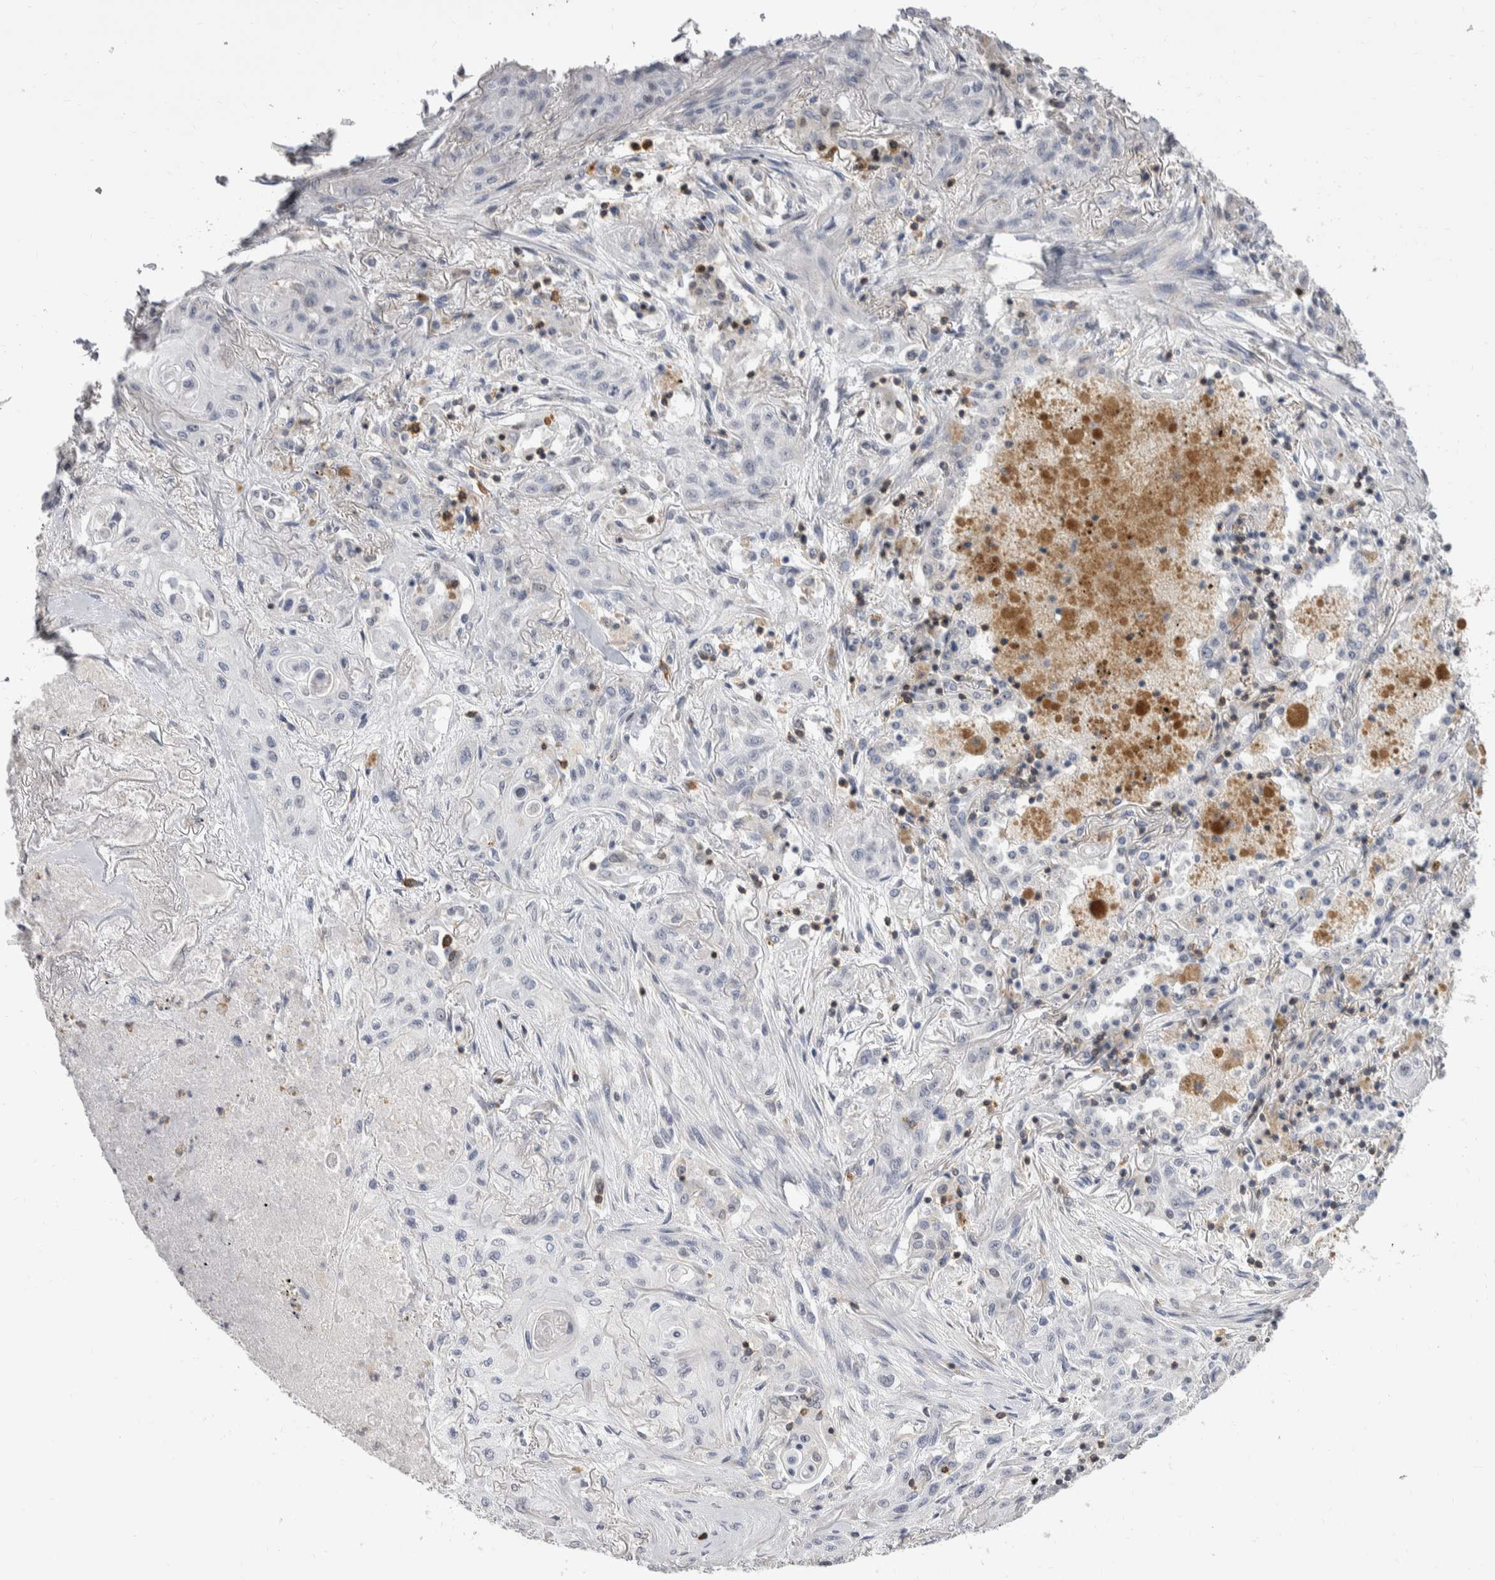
{"staining": {"intensity": "negative", "quantity": "none", "location": "none"}, "tissue": "lung cancer", "cell_type": "Tumor cells", "image_type": "cancer", "snomed": [{"axis": "morphology", "description": "Squamous cell carcinoma, NOS"}, {"axis": "topography", "description": "Lung"}], "caption": "IHC micrograph of lung cancer (squamous cell carcinoma) stained for a protein (brown), which demonstrates no positivity in tumor cells.", "gene": "CEP295NL", "patient": {"sex": "female", "age": 47}}